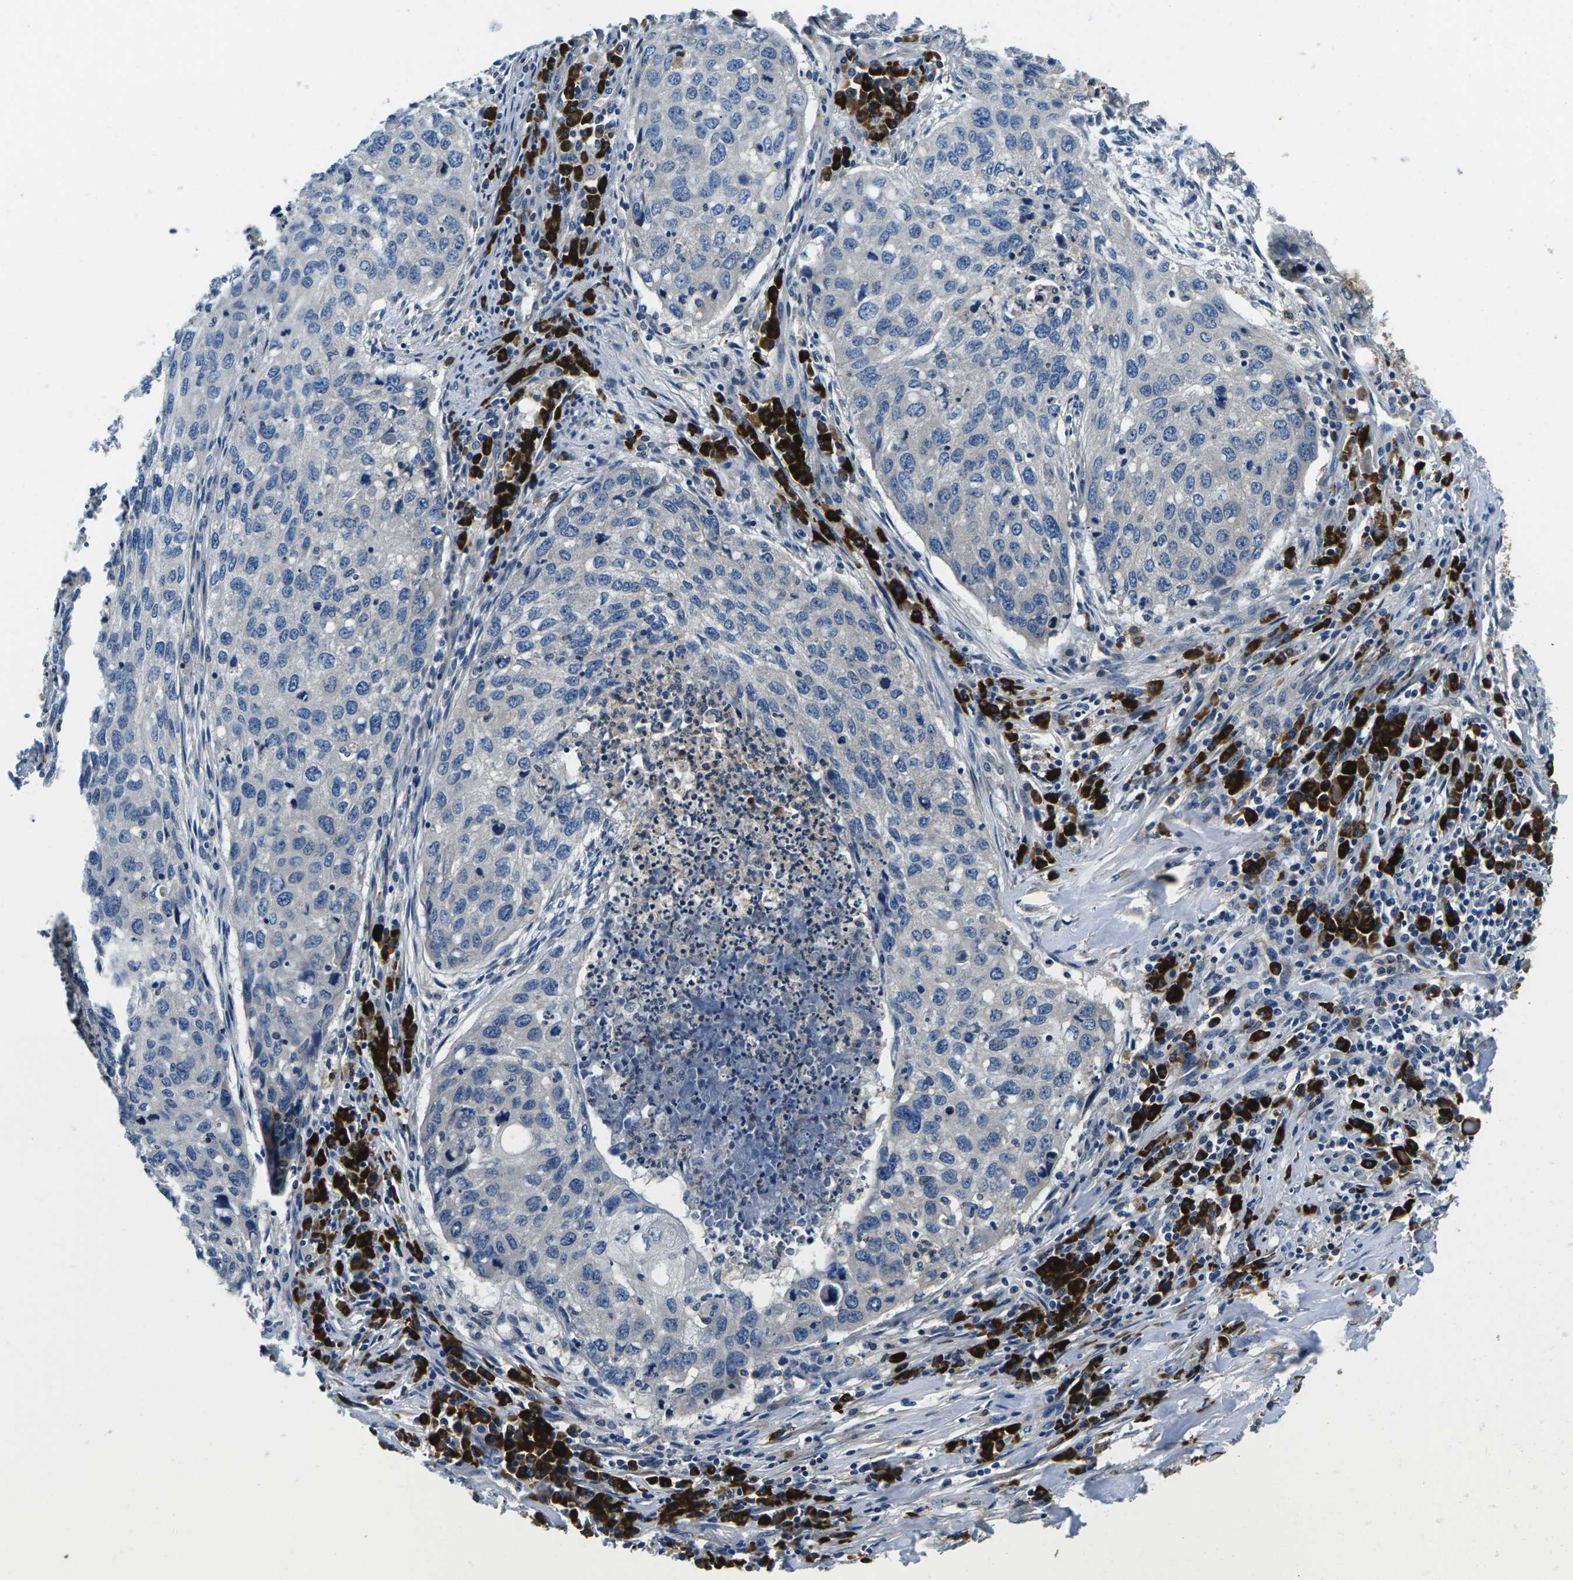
{"staining": {"intensity": "negative", "quantity": "none", "location": "none"}, "tissue": "lung cancer", "cell_type": "Tumor cells", "image_type": "cancer", "snomed": [{"axis": "morphology", "description": "Squamous cell carcinoma, NOS"}, {"axis": "topography", "description": "Lung"}], "caption": "Immunohistochemical staining of human squamous cell carcinoma (lung) reveals no significant staining in tumor cells. (DAB (3,3'-diaminobenzidine) immunohistochemistry (IHC) with hematoxylin counter stain).", "gene": "PLCE1", "patient": {"sex": "female", "age": 63}}